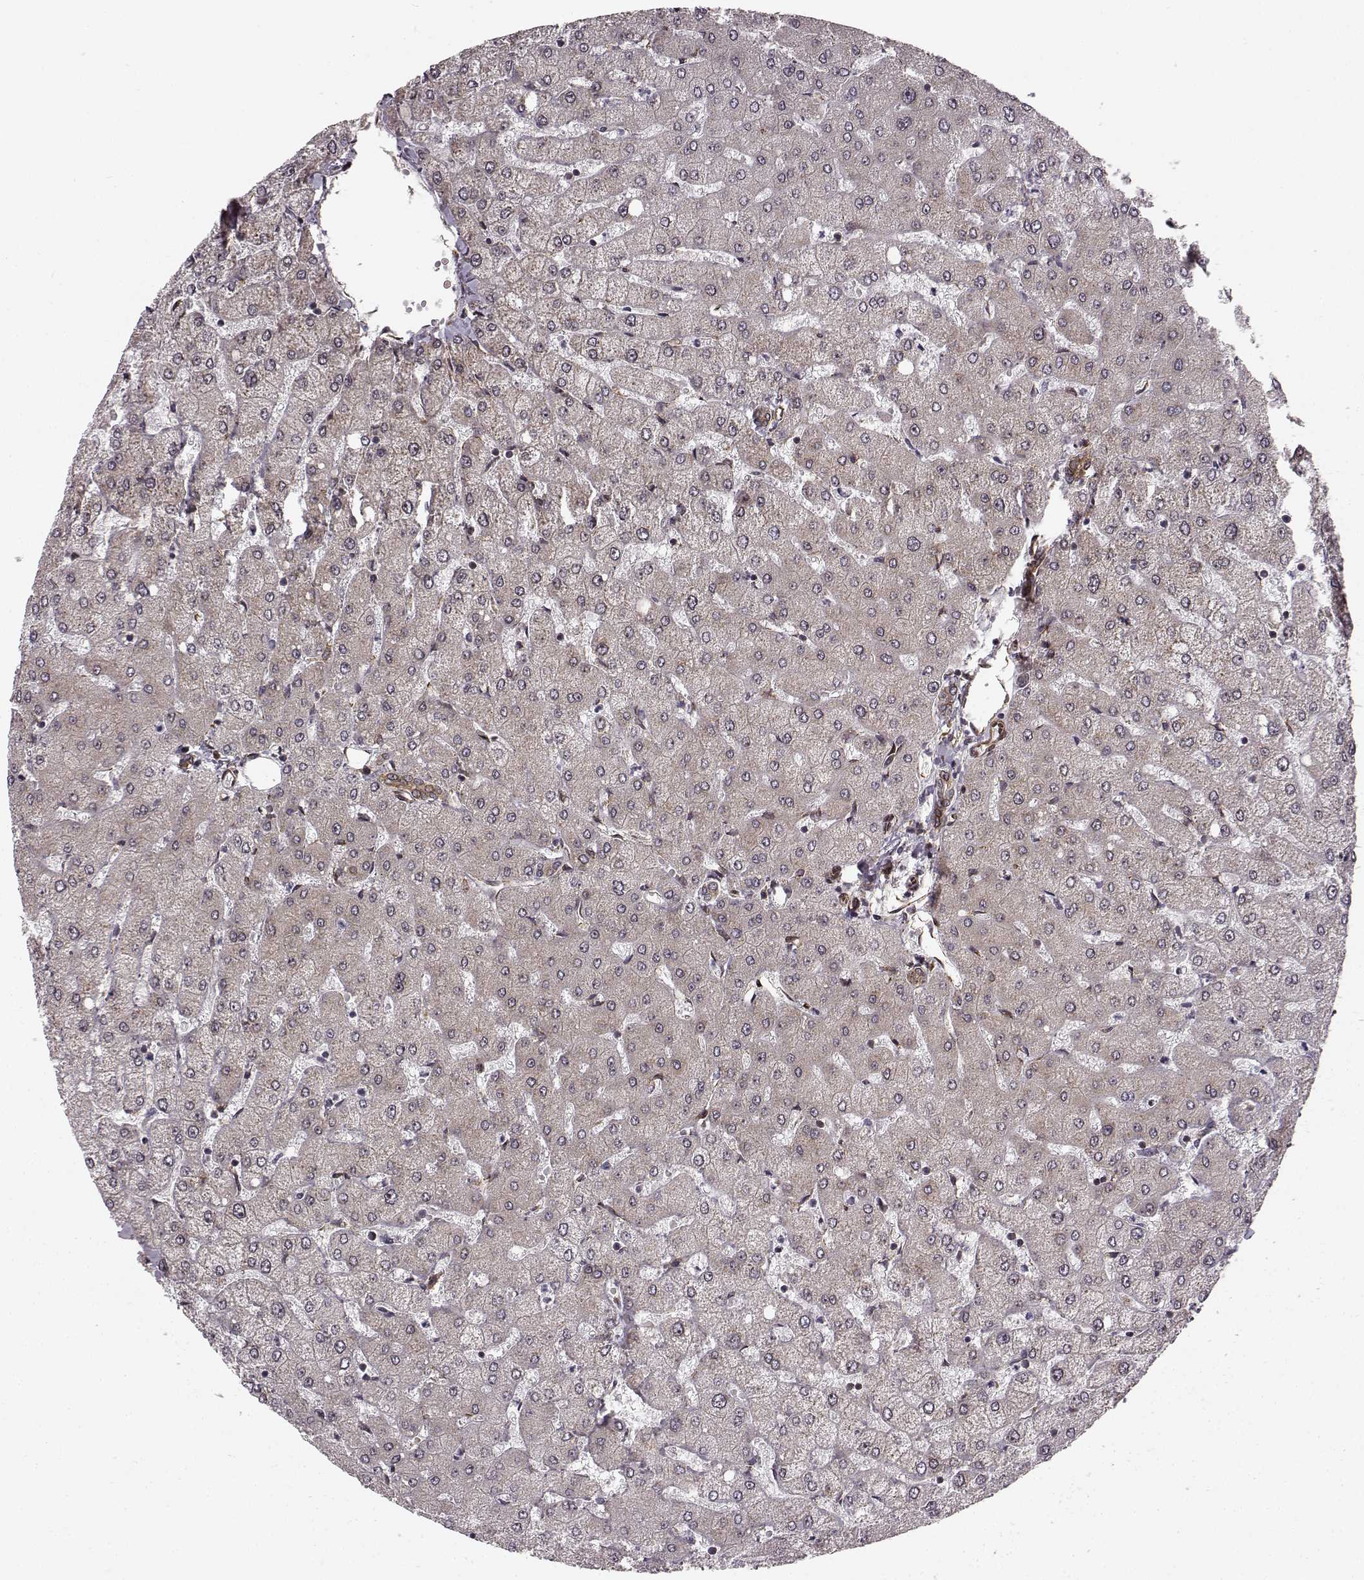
{"staining": {"intensity": "weak", "quantity": ">75%", "location": "cytoplasmic/membranous"}, "tissue": "liver", "cell_type": "Cholangiocytes", "image_type": "normal", "snomed": [{"axis": "morphology", "description": "Normal tissue, NOS"}, {"axis": "topography", "description": "Liver"}], "caption": "The micrograph reveals immunohistochemical staining of normal liver. There is weak cytoplasmic/membranous positivity is present in about >75% of cholangiocytes. The staining was performed using DAB (3,3'-diaminobenzidine), with brown indicating positive protein expression. Nuclei are stained blue with hematoxylin.", "gene": "TMEM14A", "patient": {"sex": "female", "age": 54}}